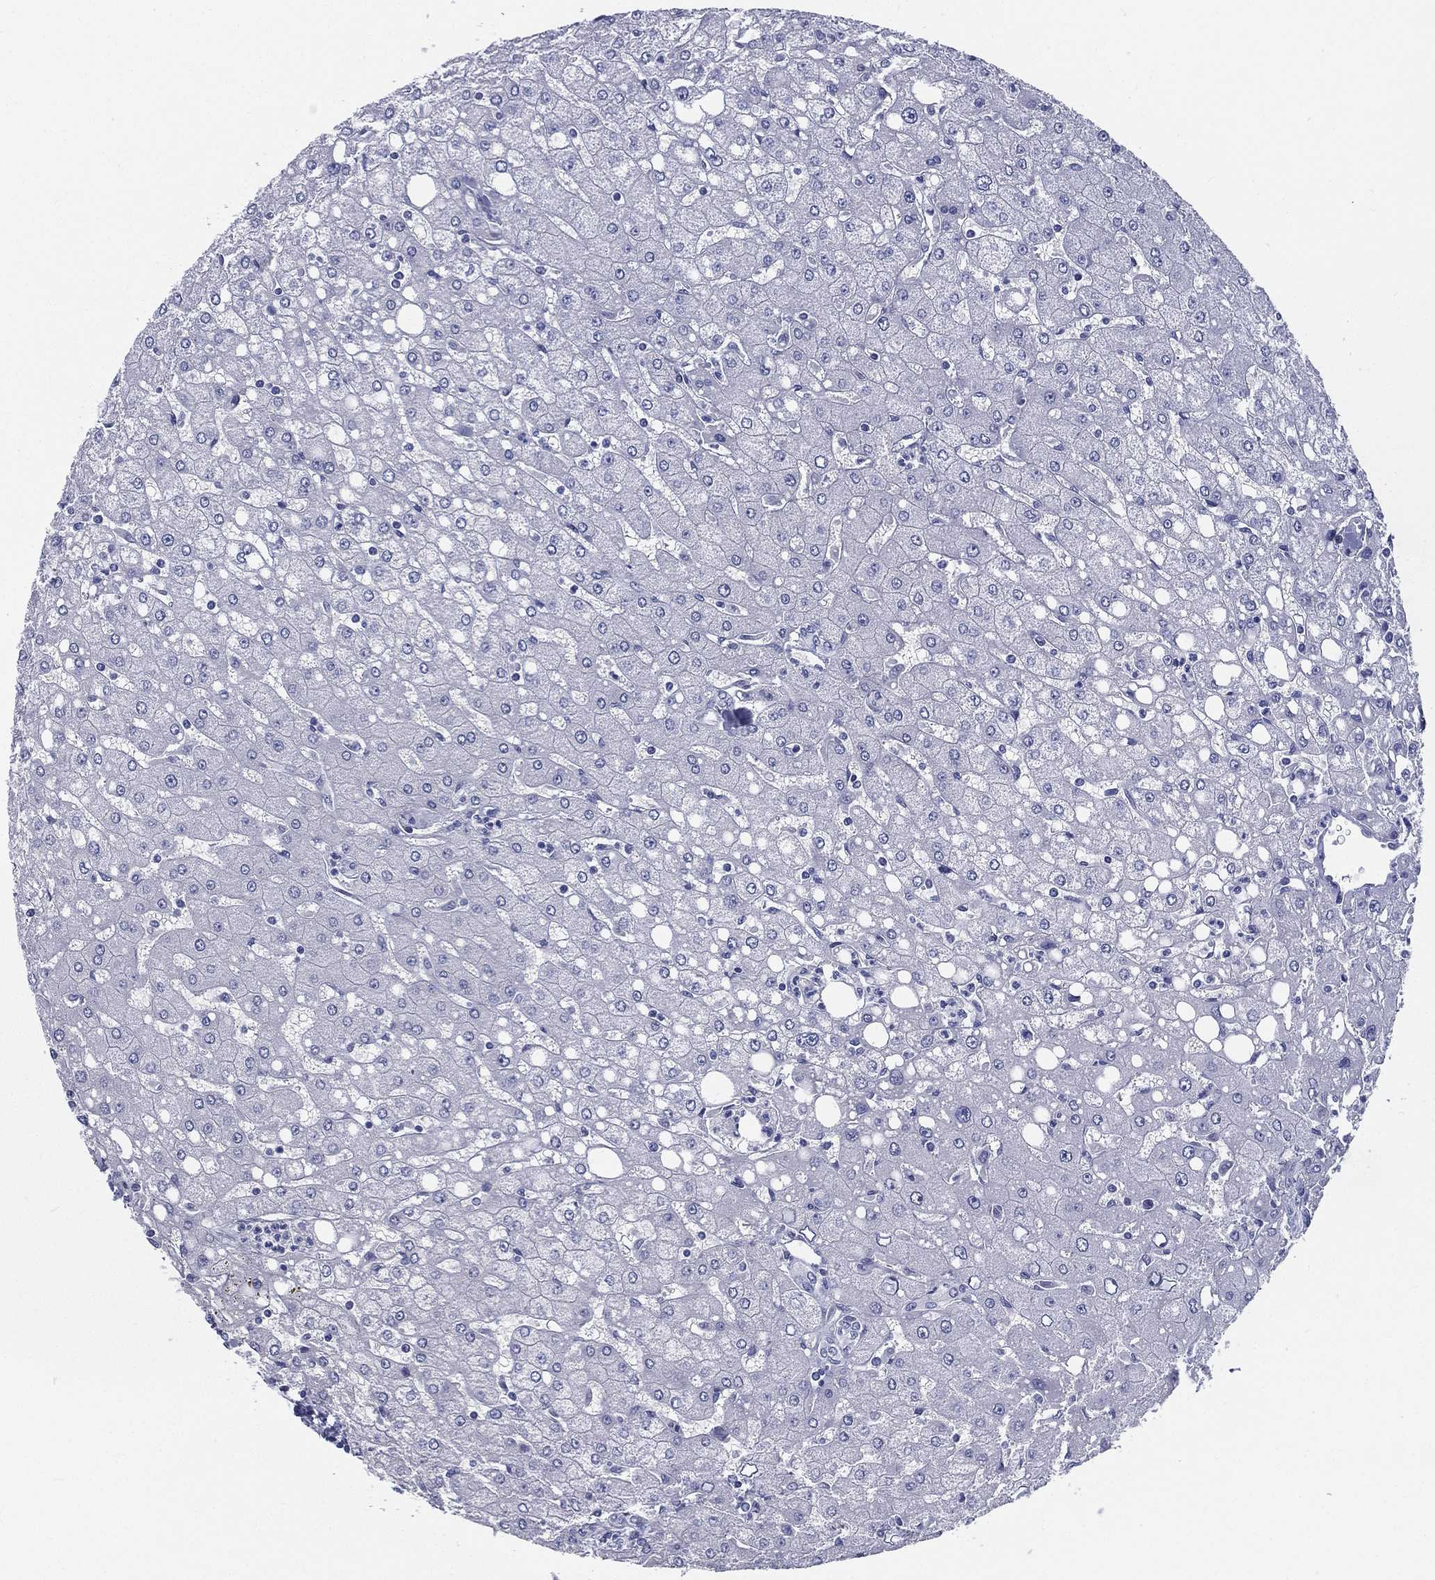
{"staining": {"intensity": "negative", "quantity": "none", "location": "none"}, "tissue": "liver", "cell_type": "Cholangiocytes", "image_type": "normal", "snomed": [{"axis": "morphology", "description": "Normal tissue, NOS"}, {"axis": "topography", "description": "Liver"}], "caption": "A high-resolution image shows immunohistochemistry staining of benign liver, which shows no significant expression in cholangiocytes.", "gene": "RSPH4A", "patient": {"sex": "female", "age": 53}}